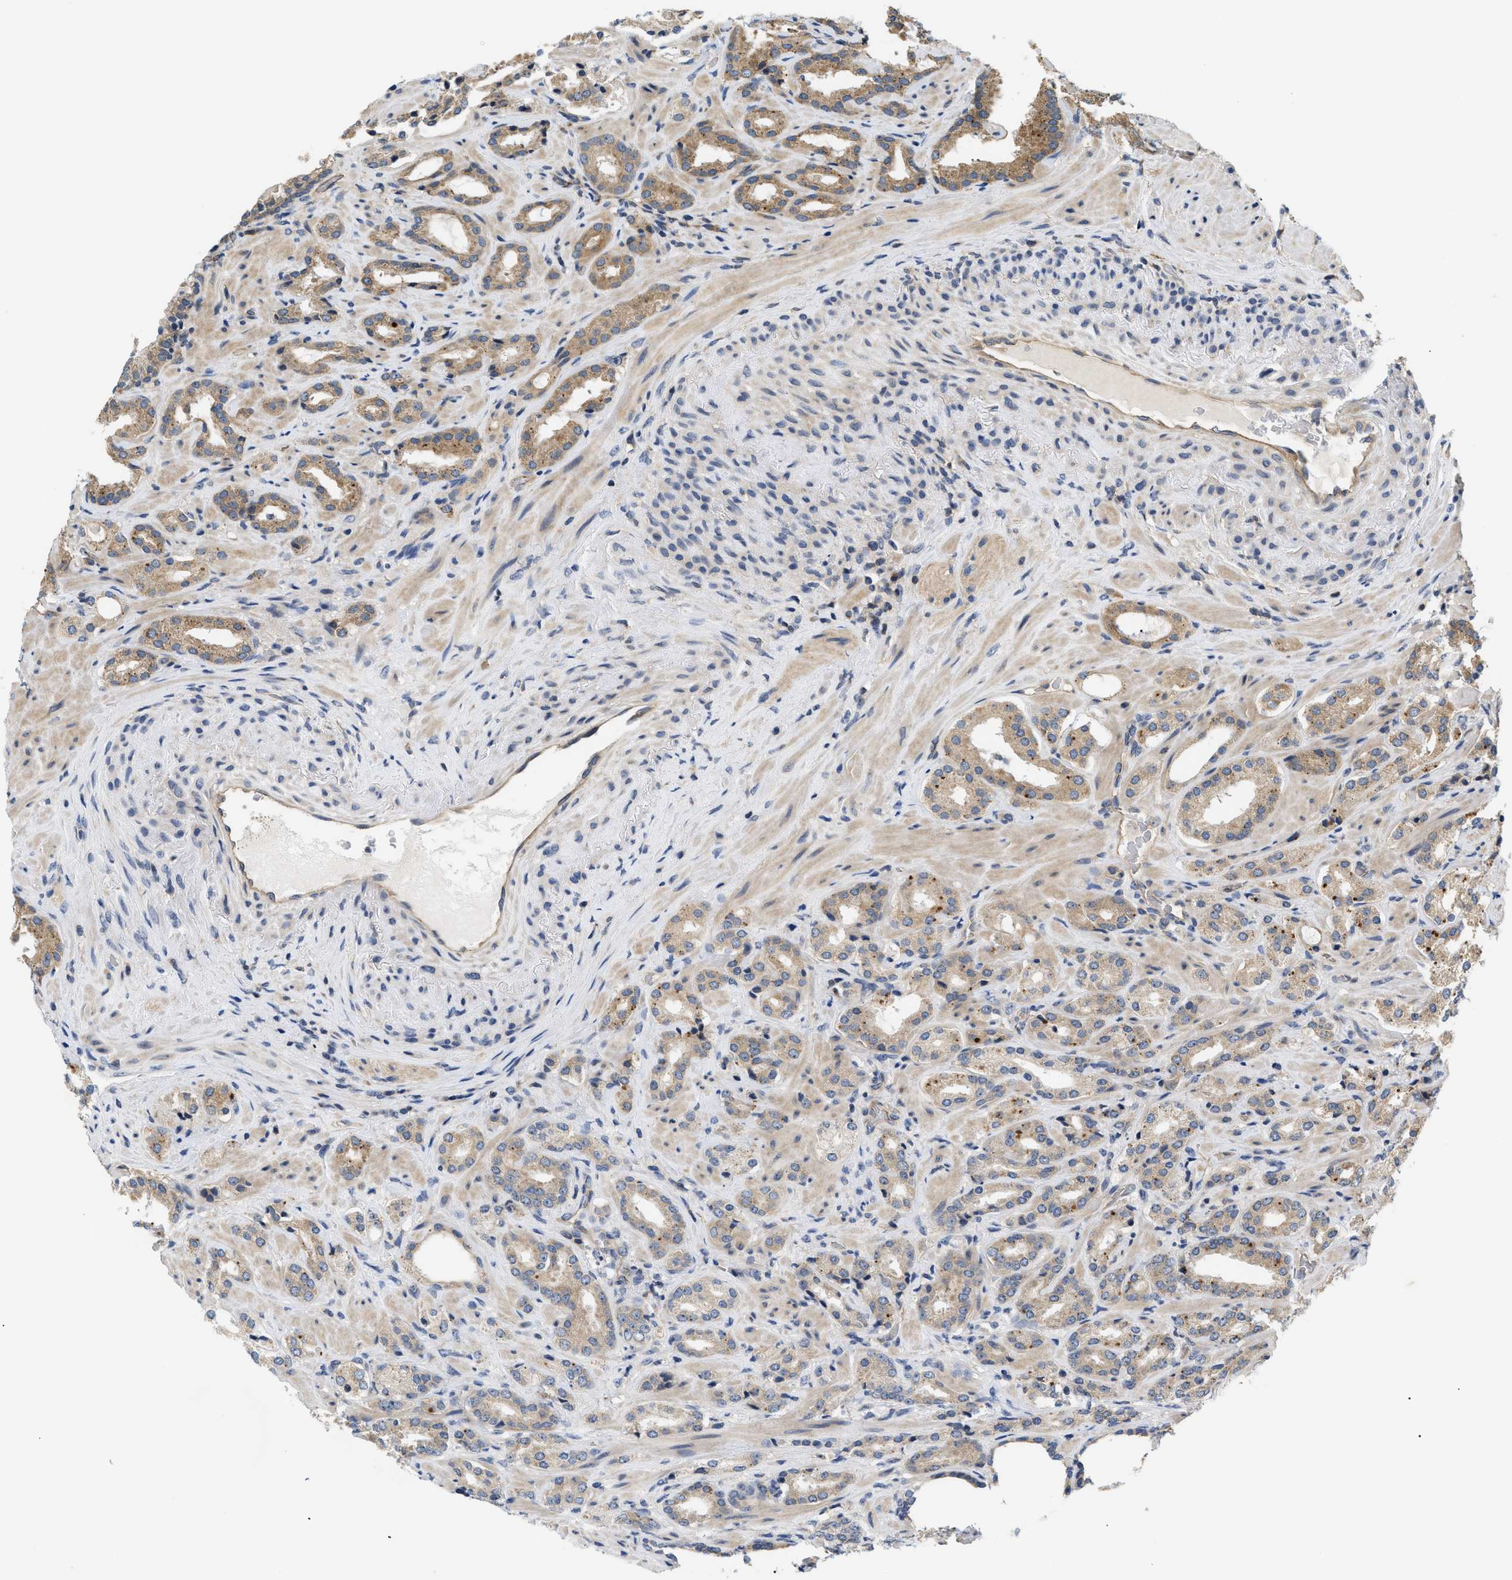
{"staining": {"intensity": "moderate", "quantity": "25%-75%", "location": "cytoplasmic/membranous"}, "tissue": "prostate cancer", "cell_type": "Tumor cells", "image_type": "cancer", "snomed": [{"axis": "morphology", "description": "Adenocarcinoma, High grade"}, {"axis": "topography", "description": "Prostate"}], "caption": "The photomicrograph demonstrates a brown stain indicating the presence of a protein in the cytoplasmic/membranous of tumor cells in adenocarcinoma (high-grade) (prostate).", "gene": "HMGCR", "patient": {"sex": "male", "age": 64}}